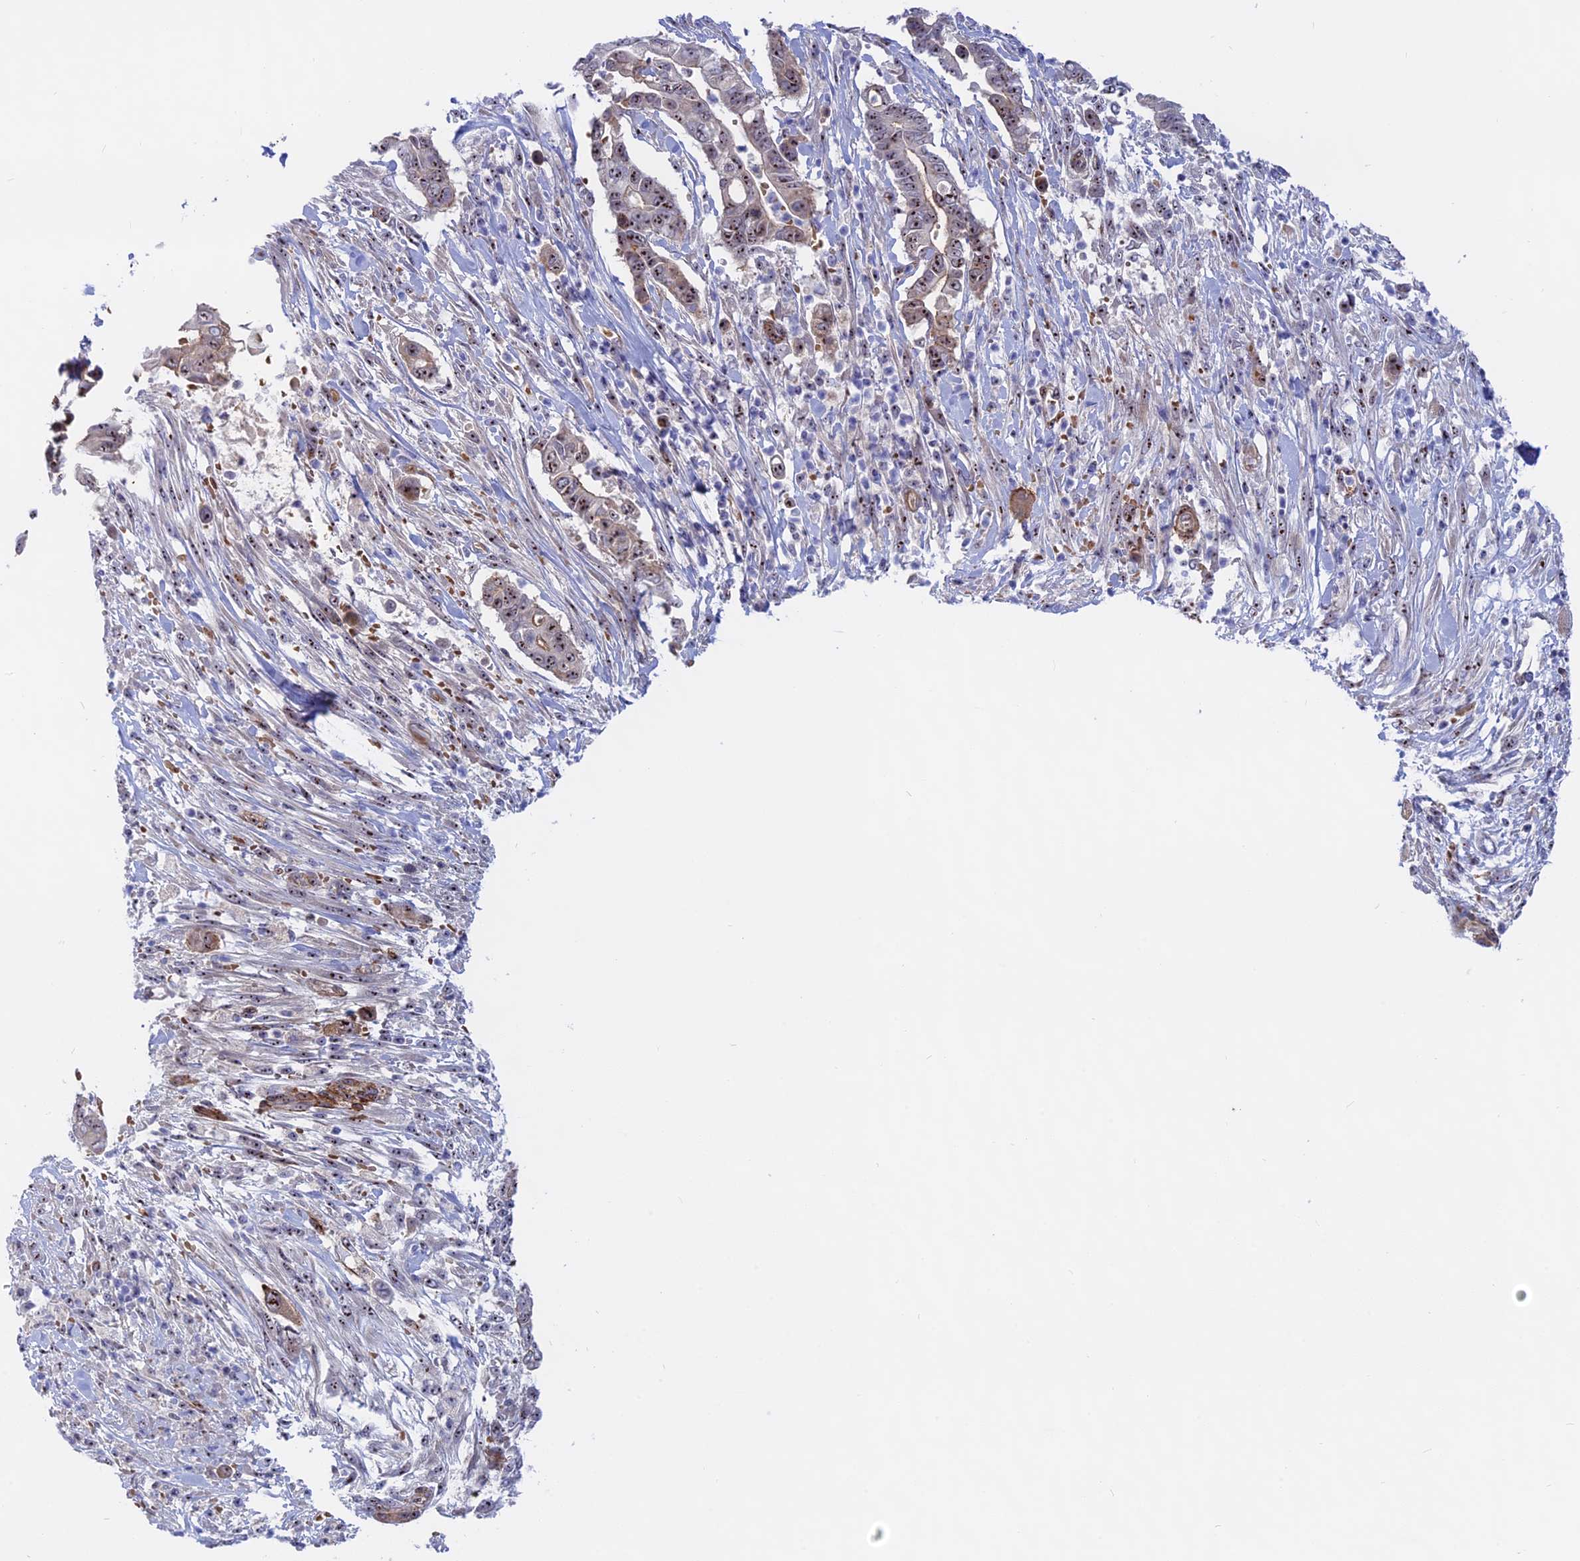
{"staining": {"intensity": "moderate", "quantity": ">75%", "location": "nuclear"}, "tissue": "pancreatic cancer", "cell_type": "Tumor cells", "image_type": "cancer", "snomed": [{"axis": "morphology", "description": "Adenocarcinoma, NOS"}, {"axis": "topography", "description": "Pancreas"}], "caption": "Human pancreatic adenocarcinoma stained for a protein (brown) displays moderate nuclear positive positivity in approximately >75% of tumor cells.", "gene": "DBNDD1", "patient": {"sex": "male", "age": 68}}